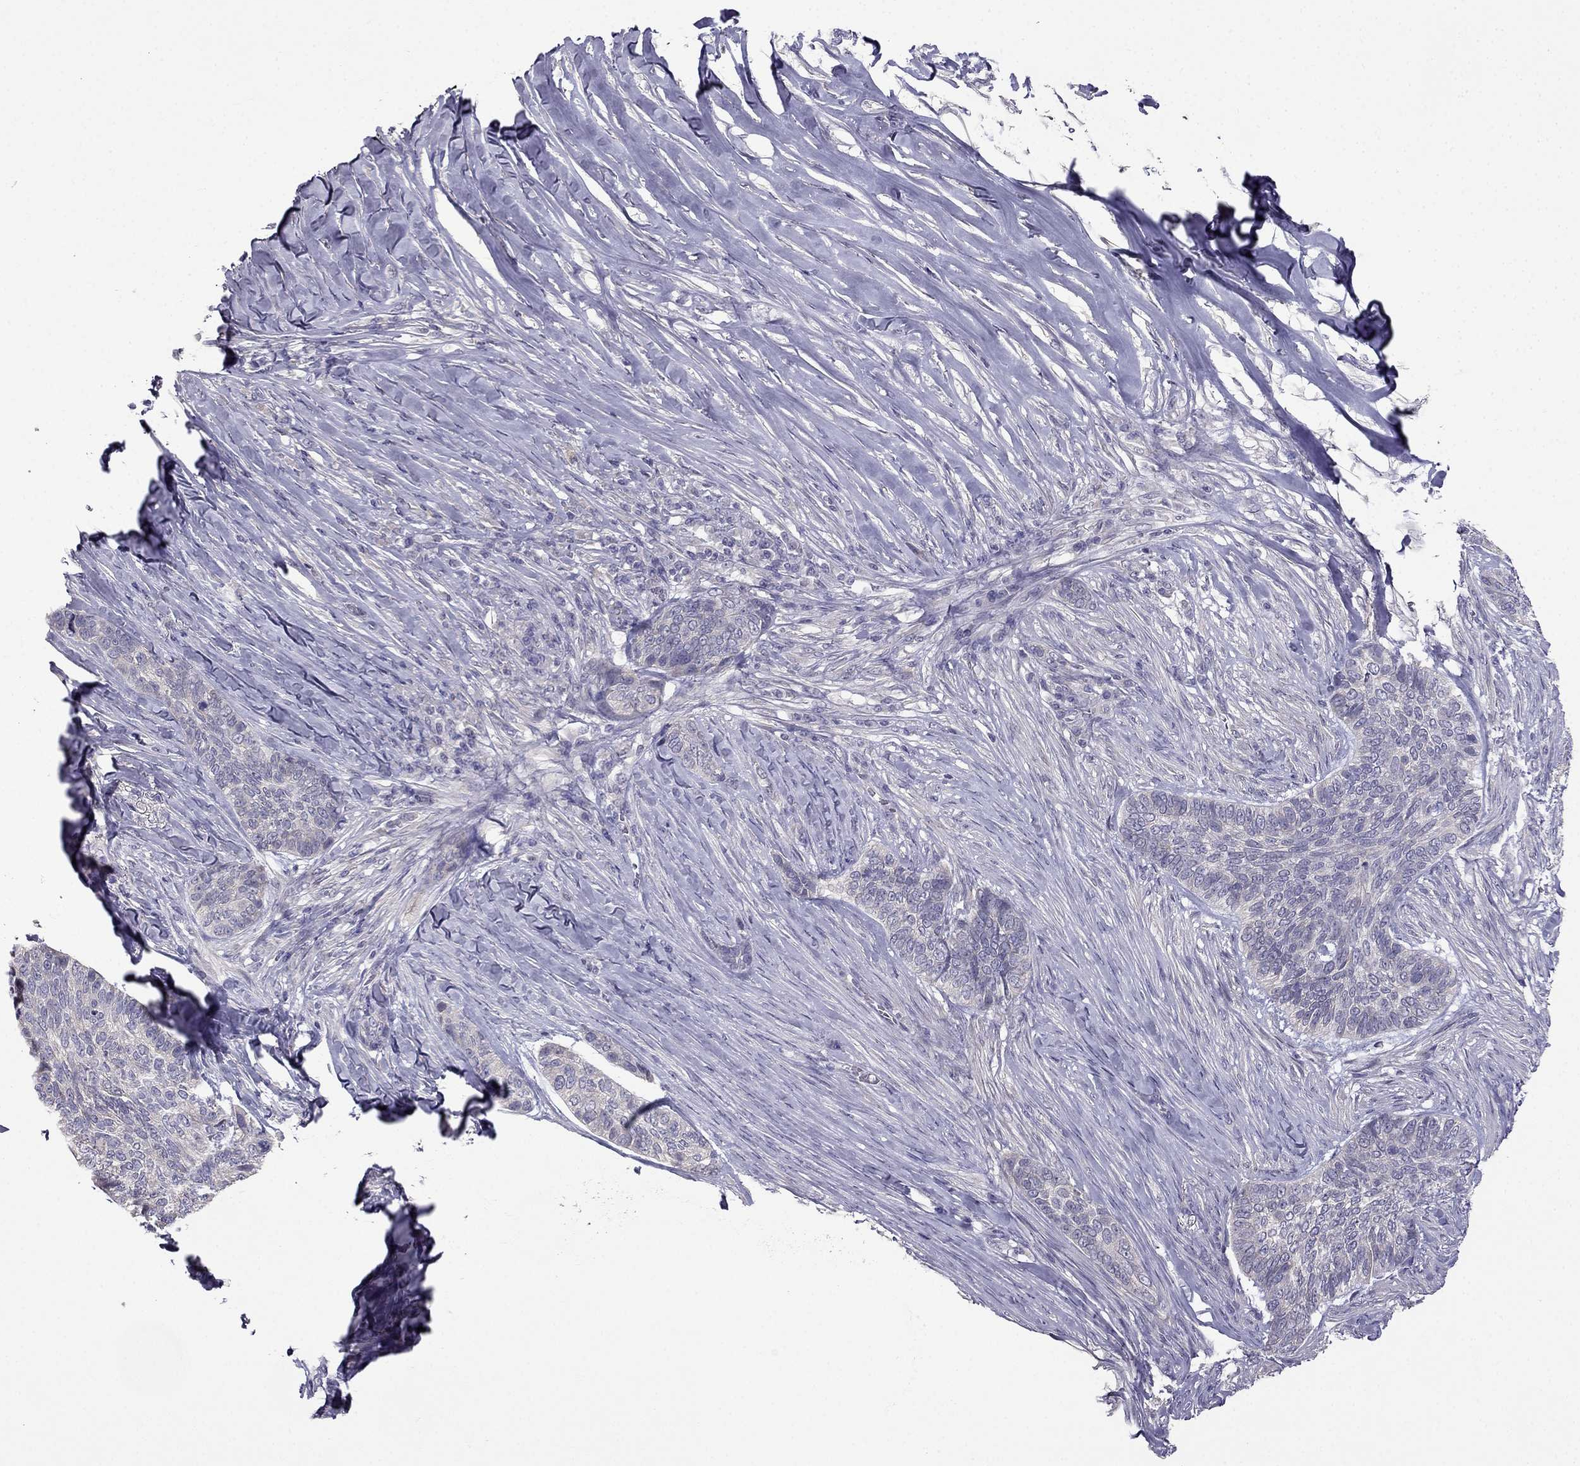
{"staining": {"intensity": "negative", "quantity": "none", "location": "none"}, "tissue": "skin cancer", "cell_type": "Tumor cells", "image_type": "cancer", "snomed": [{"axis": "morphology", "description": "Basal cell carcinoma"}, {"axis": "topography", "description": "Skin"}], "caption": "Photomicrograph shows no significant protein positivity in tumor cells of skin cancer. (Brightfield microscopy of DAB immunohistochemistry (IHC) at high magnification).", "gene": "HSFX1", "patient": {"sex": "female", "age": 69}}